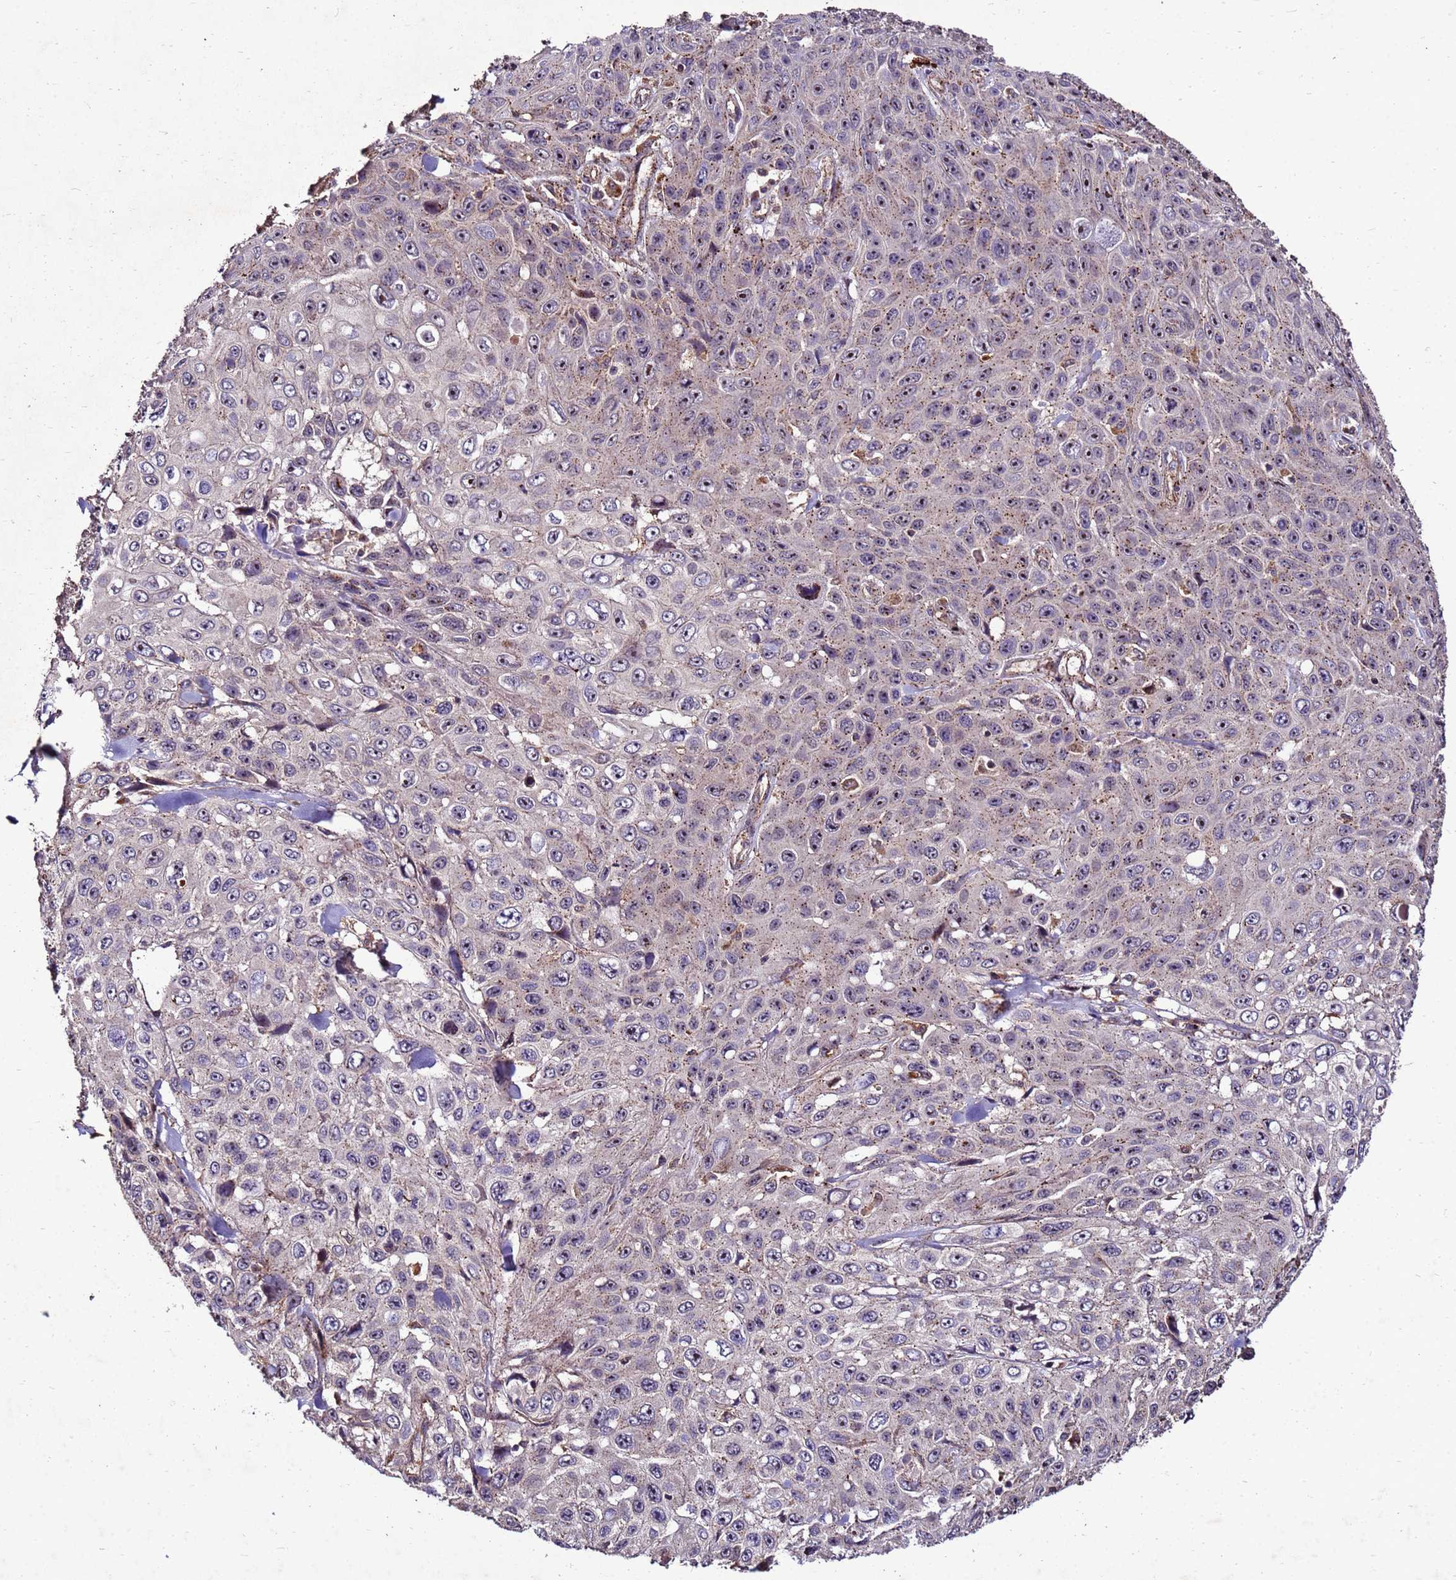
{"staining": {"intensity": "weak", "quantity": "<25%", "location": "cytoplasmic/membranous"}, "tissue": "skin cancer", "cell_type": "Tumor cells", "image_type": "cancer", "snomed": [{"axis": "morphology", "description": "Squamous cell carcinoma, NOS"}, {"axis": "topography", "description": "Skin"}], "caption": "Immunohistochemical staining of skin cancer (squamous cell carcinoma) reveals no significant positivity in tumor cells.", "gene": "TOR4A", "patient": {"sex": "male", "age": 82}}